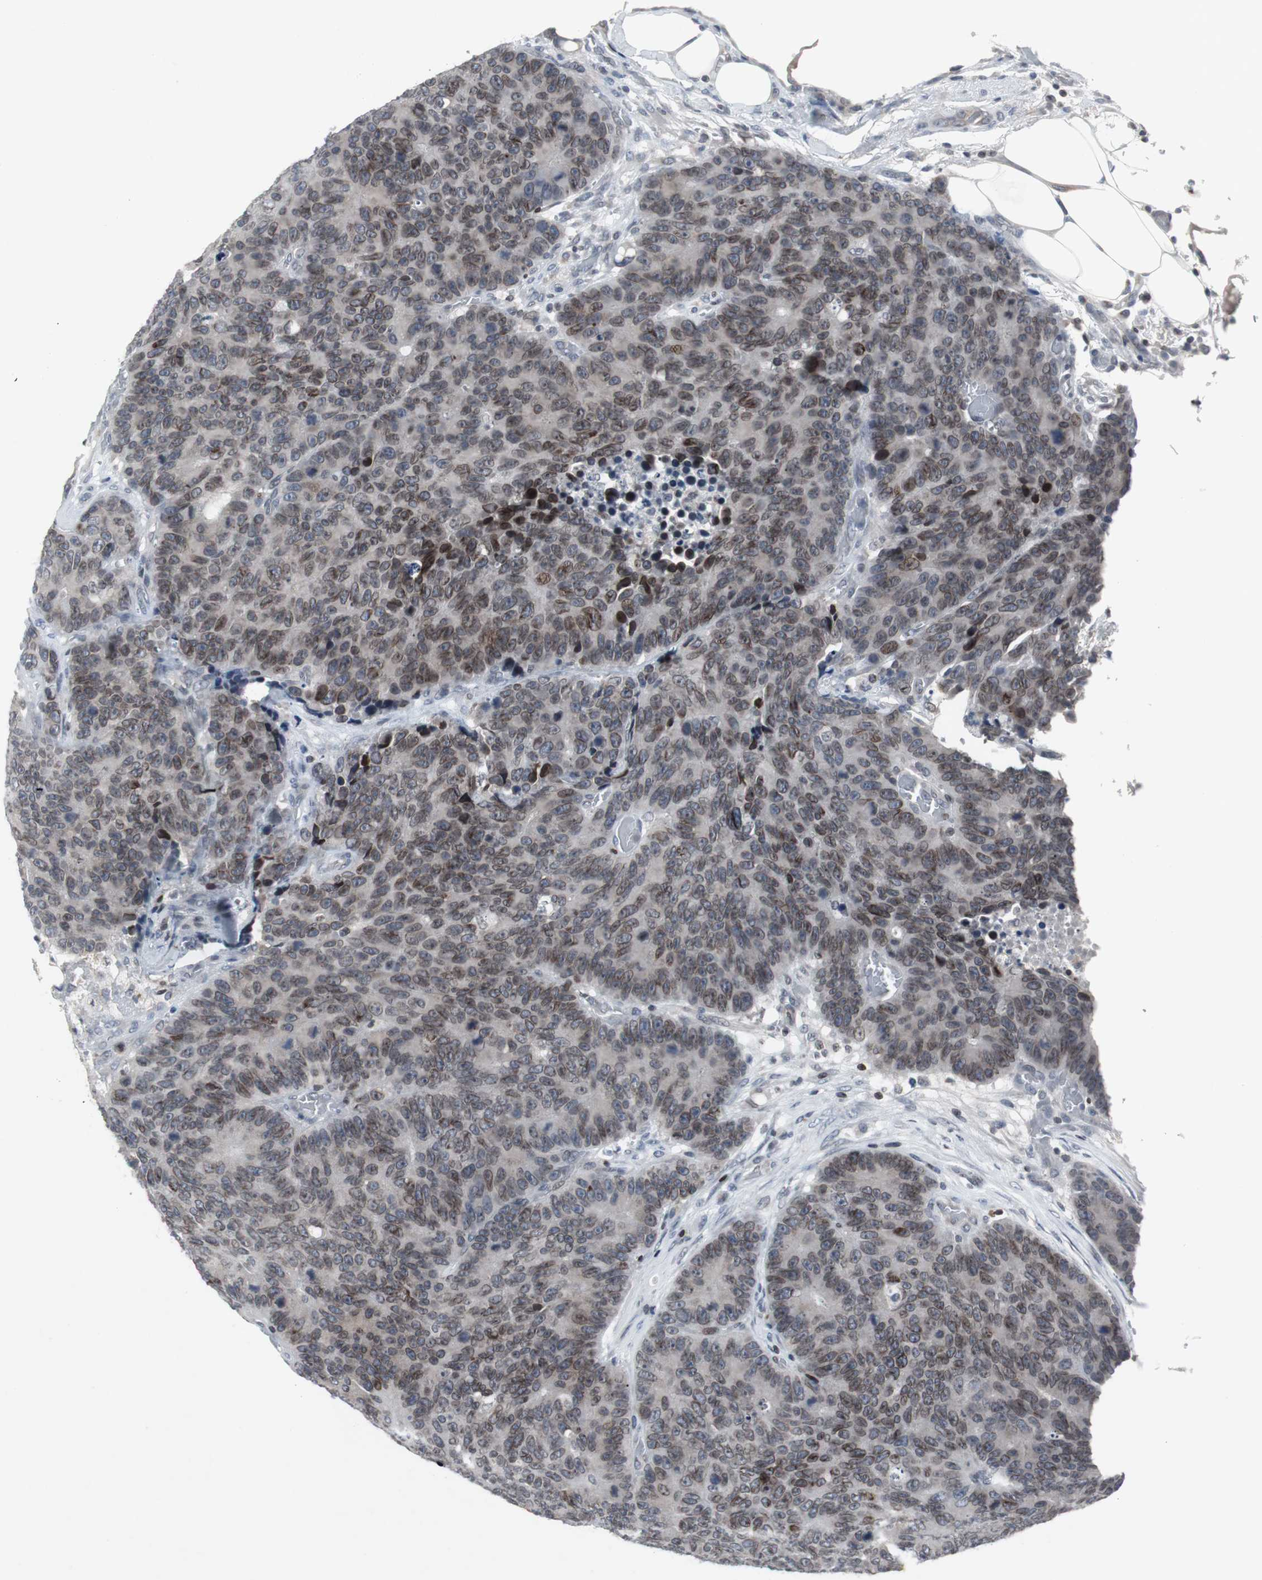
{"staining": {"intensity": "moderate", "quantity": "25%-75%", "location": "cytoplasmic/membranous,nuclear"}, "tissue": "colorectal cancer", "cell_type": "Tumor cells", "image_type": "cancer", "snomed": [{"axis": "morphology", "description": "Adenocarcinoma, NOS"}, {"axis": "topography", "description": "Colon"}], "caption": "Tumor cells exhibit medium levels of moderate cytoplasmic/membranous and nuclear expression in about 25%-75% of cells in human adenocarcinoma (colorectal).", "gene": "ZNF396", "patient": {"sex": "female", "age": 86}}